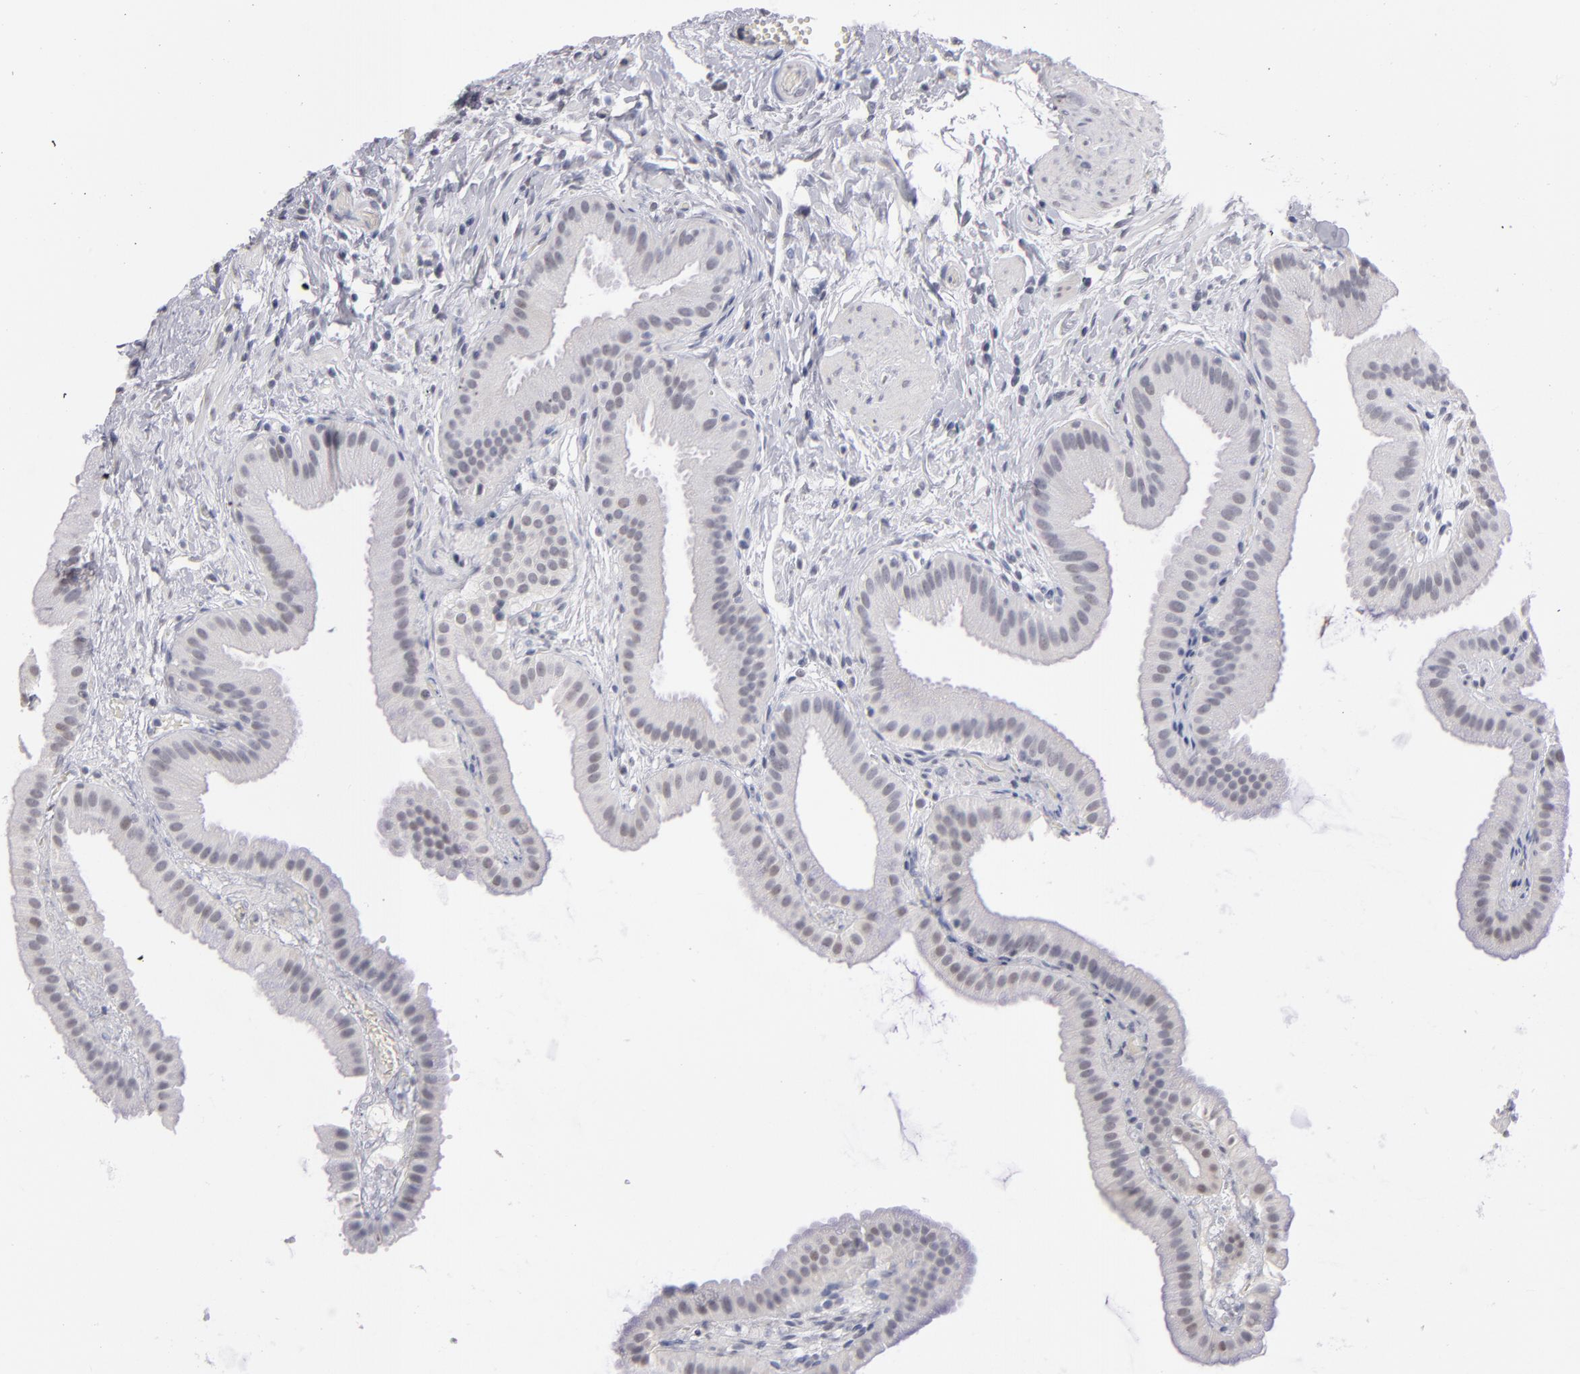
{"staining": {"intensity": "weak", "quantity": "25%-75%", "location": "nuclear"}, "tissue": "gallbladder", "cell_type": "Glandular cells", "image_type": "normal", "snomed": [{"axis": "morphology", "description": "Normal tissue, NOS"}, {"axis": "topography", "description": "Gallbladder"}], "caption": "Immunohistochemical staining of unremarkable gallbladder displays 25%-75% levels of weak nuclear protein expression in approximately 25%-75% of glandular cells.", "gene": "TEX11", "patient": {"sex": "female", "age": 63}}